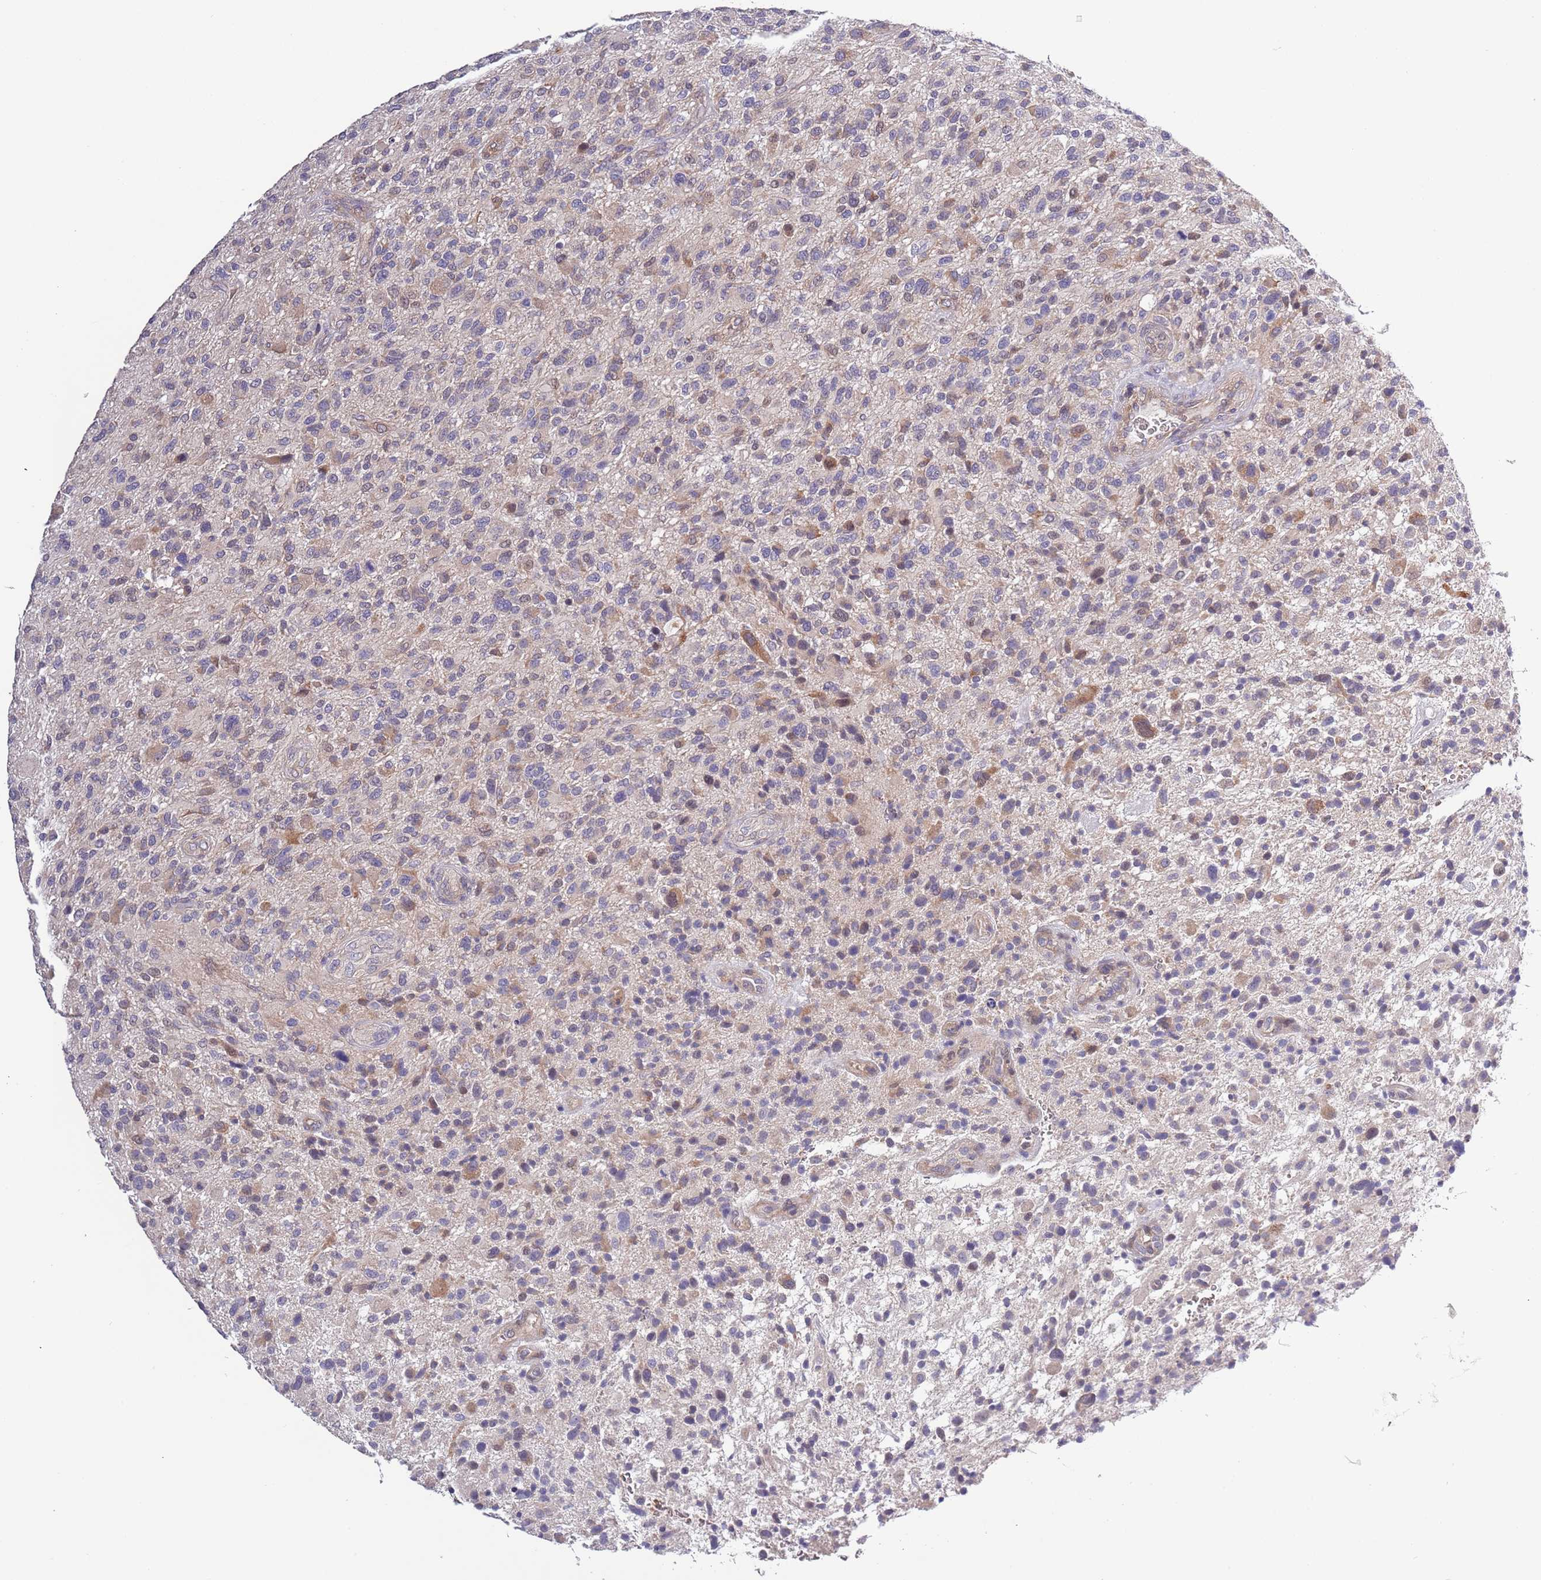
{"staining": {"intensity": "negative", "quantity": "none", "location": "none"}, "tissue": "glioma", "cell_type": "Tumor cells", "image_type": "cancer", "snomed": [{"axis": "morphology", "description": "Glioma, malignant, High grade"}, {"axis": "topography", "description": "Brain"}], "caption": "The image demonstrates no significant positivity in tumor cells of glioma.", "gene": "LIPJ", "patient": {"sex": "male", "age": 47}}